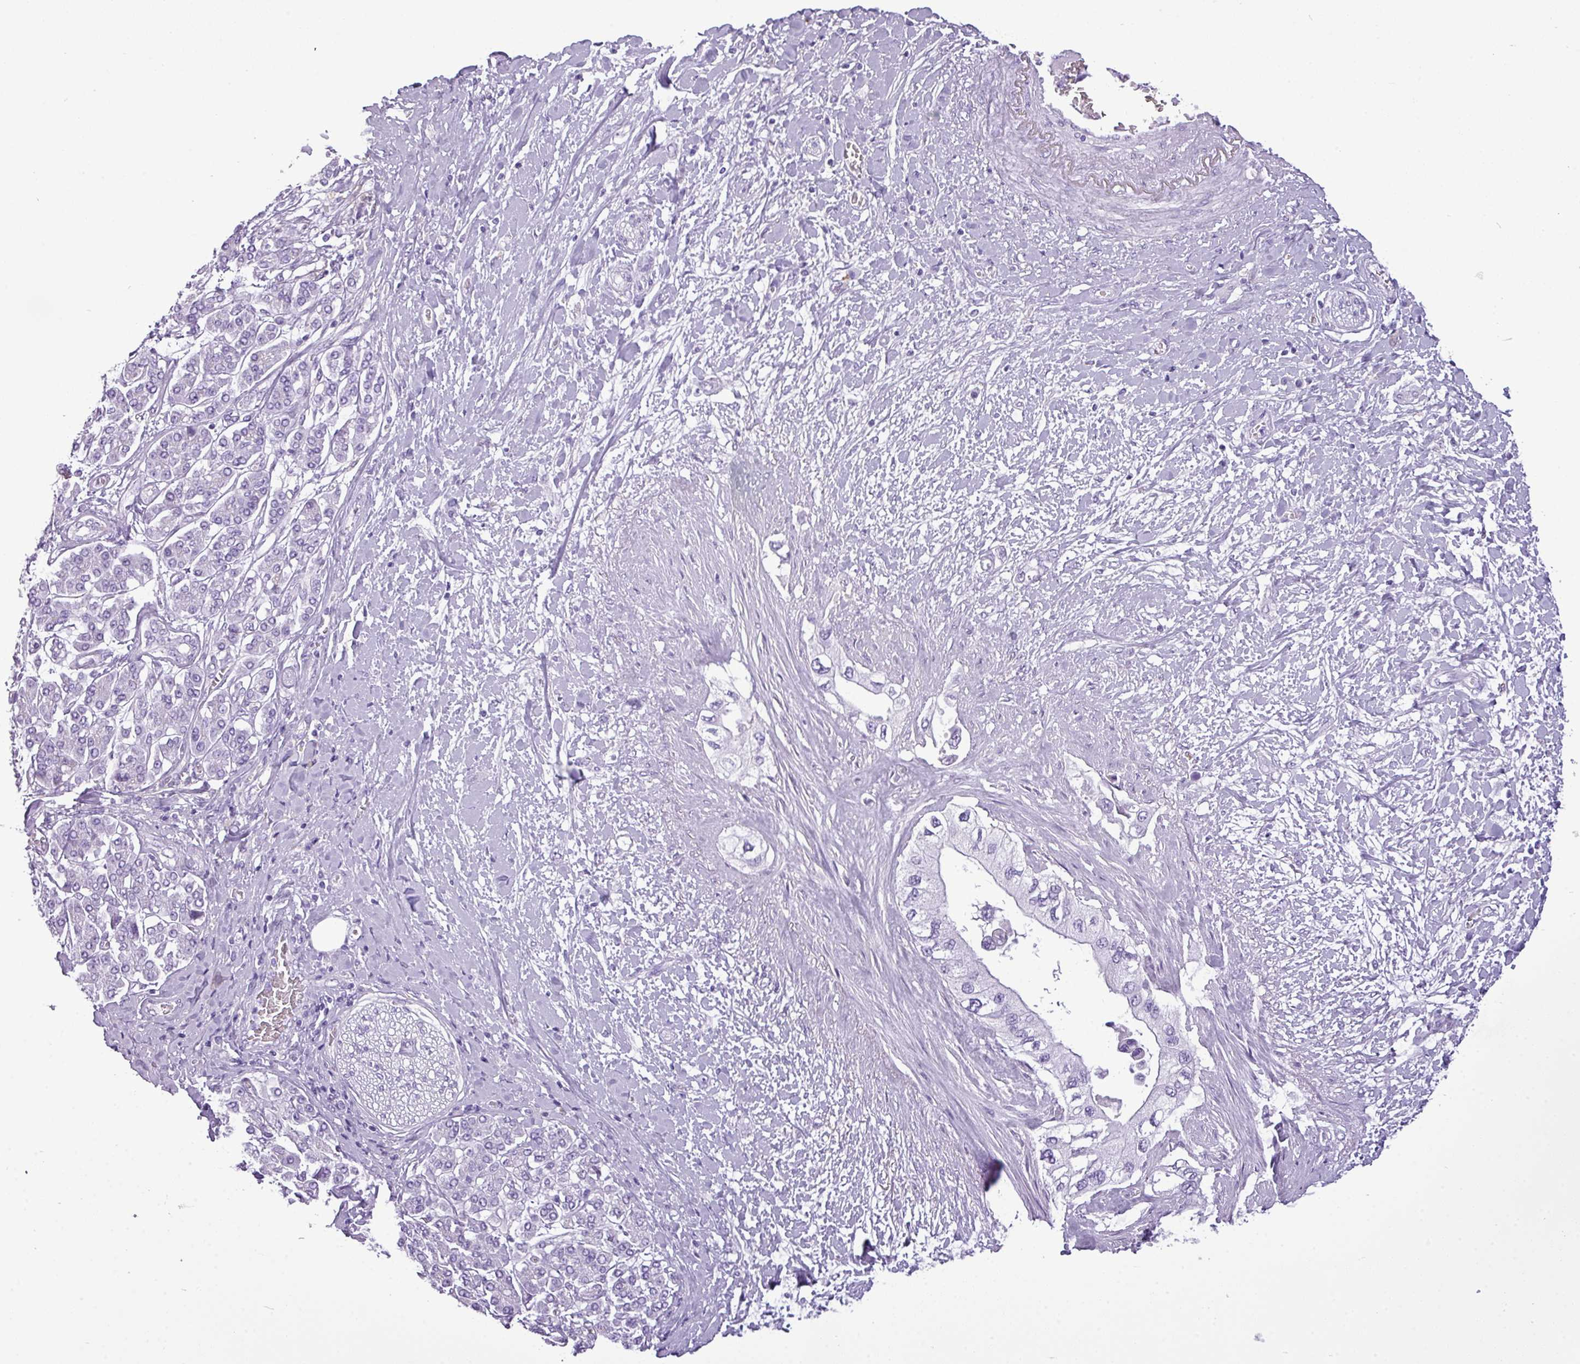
{"staining": {"intensity": "negative", "quantity": "none", "location": "none"}, "tissue": "pancreatic cancer", "cell_type": "Tumor cells", "image_type": "cancer", "snomed": [{"axis": "morphology", "description": "Inflammation, NOS"}, {"axis": "morphology", "description": "Adenocarcinoma, NOS"}, {"axis": "topography", "description": "Pancreas"}], "caption": "Tumor cells are negative for protein expression in human pancreatic adenocarcinoma.", "gene": "RBMXL2", "patient": {"sex": "female", "age": 56}}